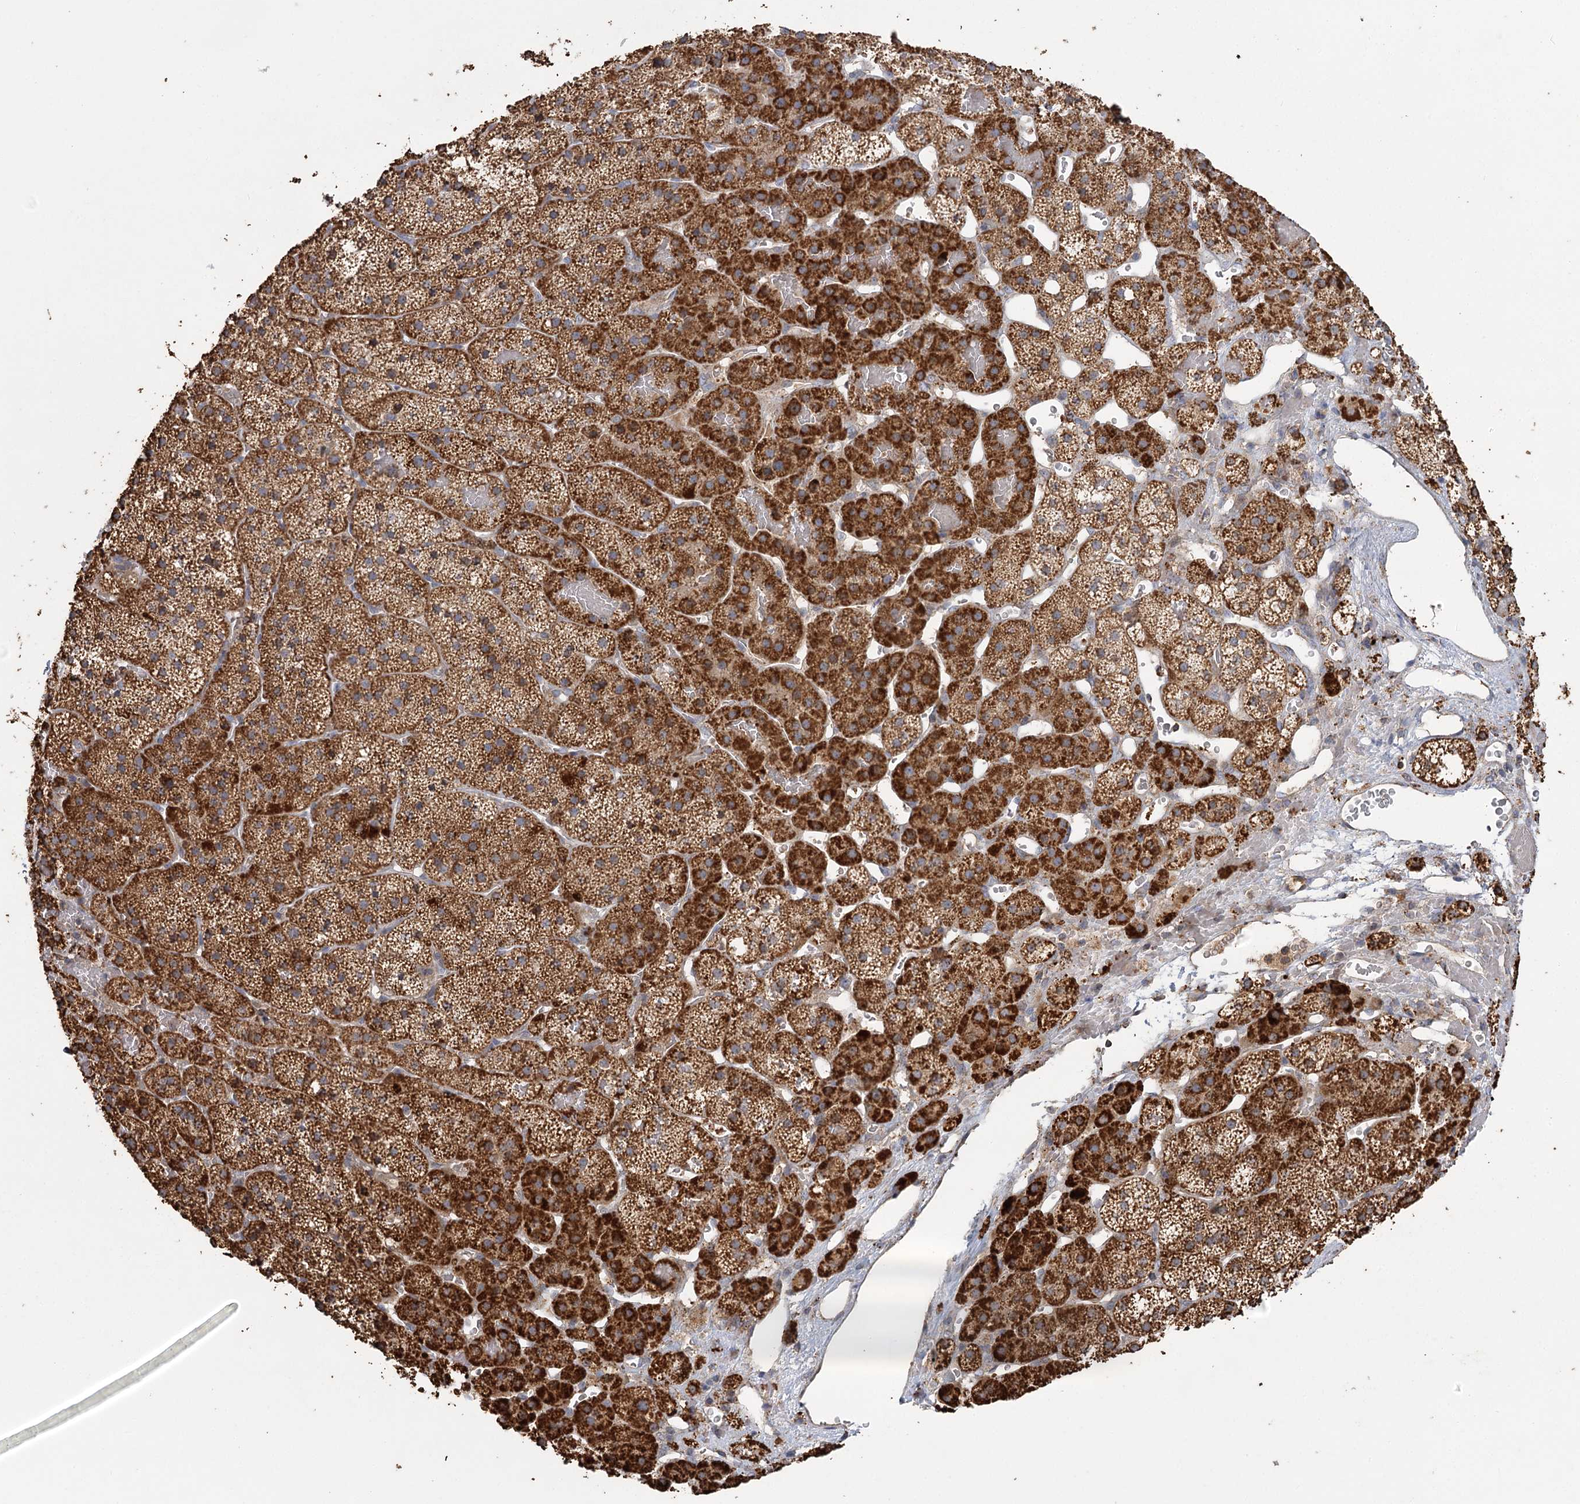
{"staining": {"intensity": "strong", "quantity": ">75%", "location": "cytoplasmic/membranous"}, "tissue": "adrenal gland", "cell_type": "Glandular cells", "image_type": "normal", "snomed": [{"axis": "morphology", "description": "Normal tissue, NOS"}, {"axis": "topography", "description": "Adrenal gland"}], "caption": "This photomicrograph reveals normal adrenal gland stained with IHC to label a protein in brown. The cytoplasmic/membranous of glandular cells show strong positivity for the protein. Nuclei are counter-stained blue.", "gene": "ENSG00000273217", "patient": {"sex": "female", "age": 44}}